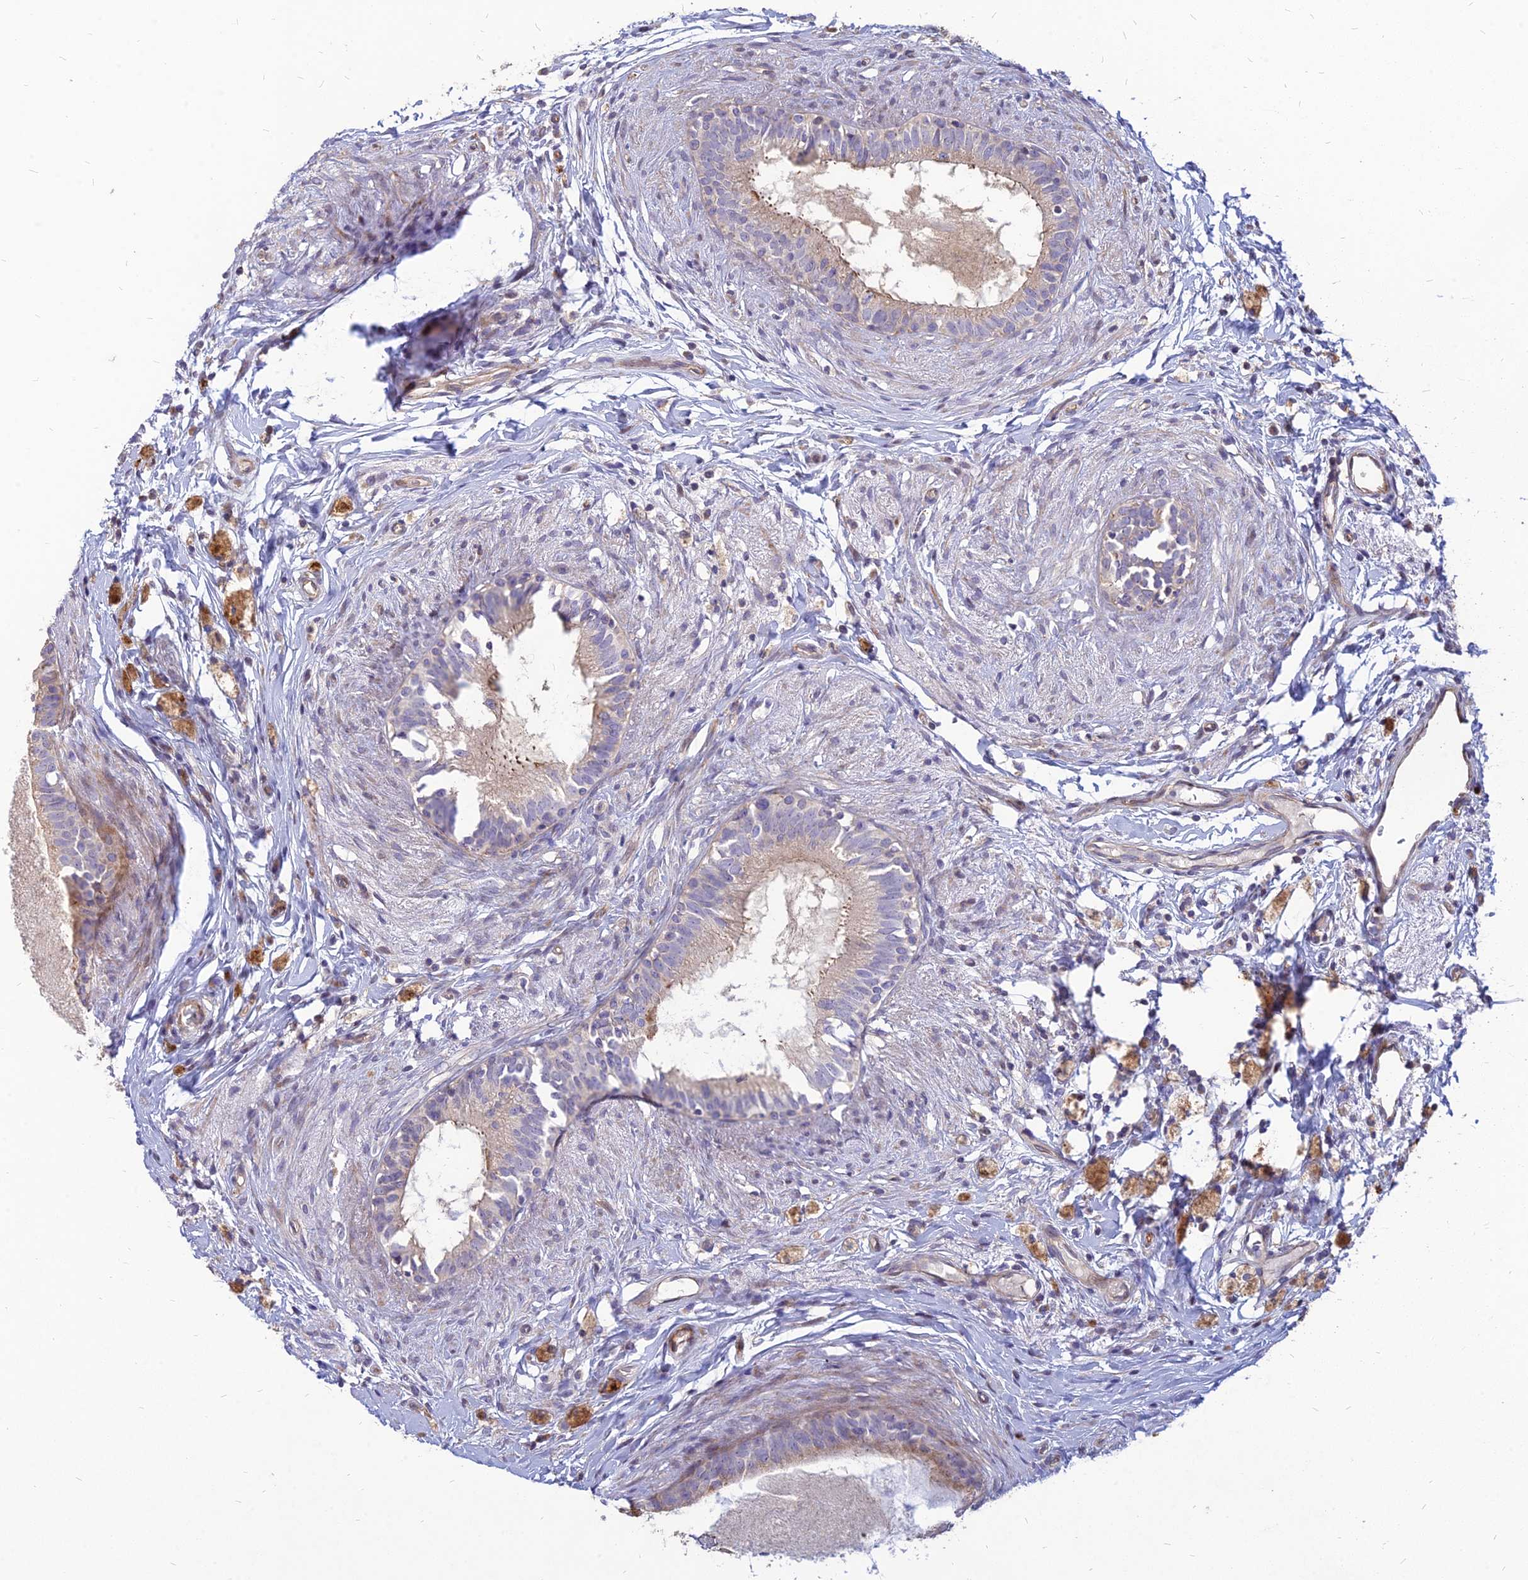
{"staining": {"intensity": "weak", "quantity": "25%-75%", "location": "cytoplasmic/membranous"}, "tissue": "epididymis", "cell_type": "Glandular cells", "image_type": "normal", "snomed": [{"axis": "morphology", "description": "Normal tissue, NOS"}, {"axis": "topography", "description": "Epididymis"}], "caption": "Immunohistochemical staining of benign human epididymis displays weak cytoplasmic/membranous protein expression in about 25%-75% of glandular cells.", "gene": "ST3GAL6", "patient": {"sex": "male", "age": 80}}